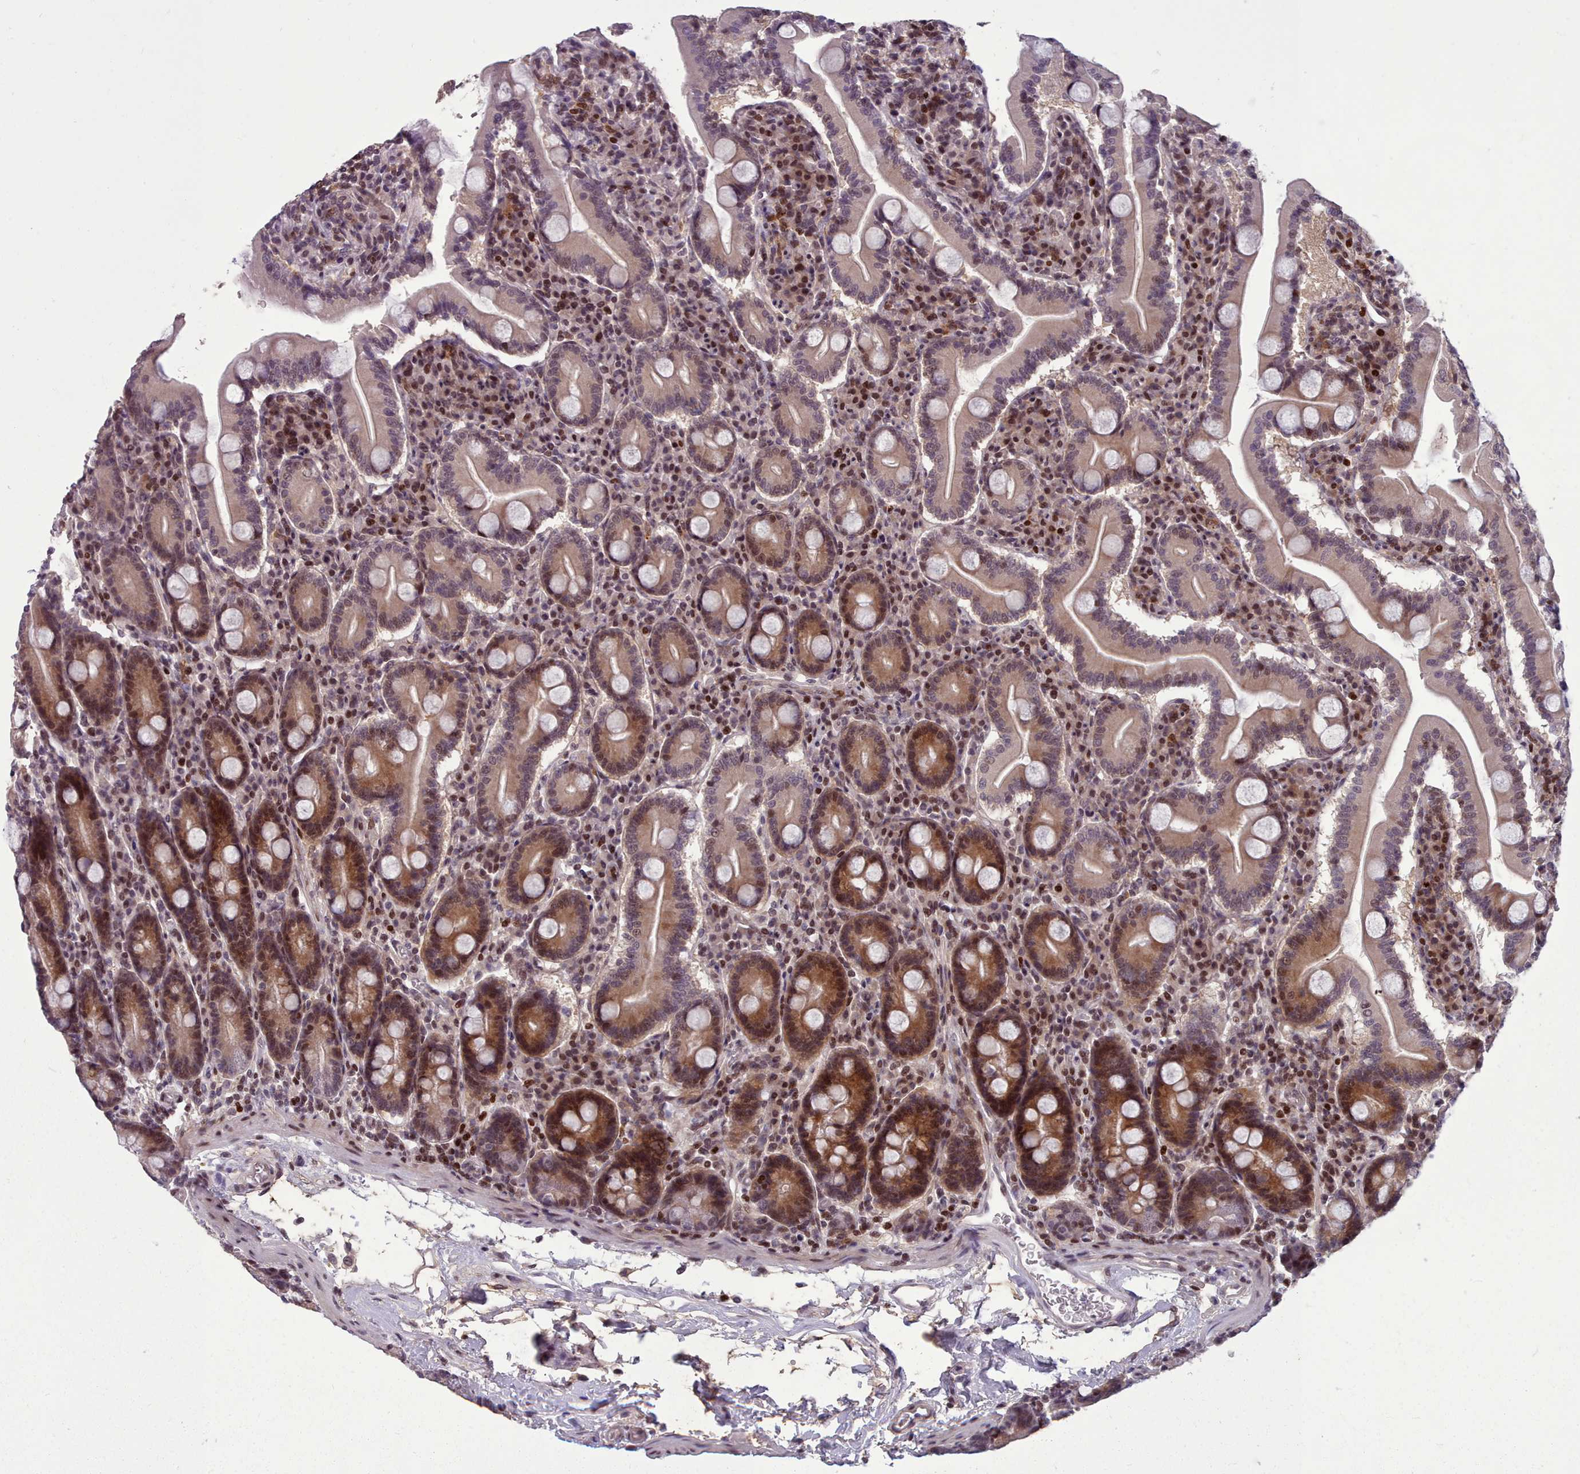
{"staining": {"intensity": "moderate", "quantity": "25%-75%", "location": "cytoplasmic/membranous,nuclear"}, "tissue": "duodenum", "cell_type": "Glandular cells", "image_type": "normal", "snomed": [{"axis": "morphology", "description": "Normal tissue, NOS"}, {"axis": "topography", "description": "Duodenum"}], "caption": "This histopathology image reveals normal duodenum stained with IHC to label a protein in brown. The cytoplasmic/membranous,nuclear of glandular cells show moderate positivity for the protein. Nuclei are counter-stained blue.", "gene": "ENSA", "patient": {"sex": "male", "age": 35}}